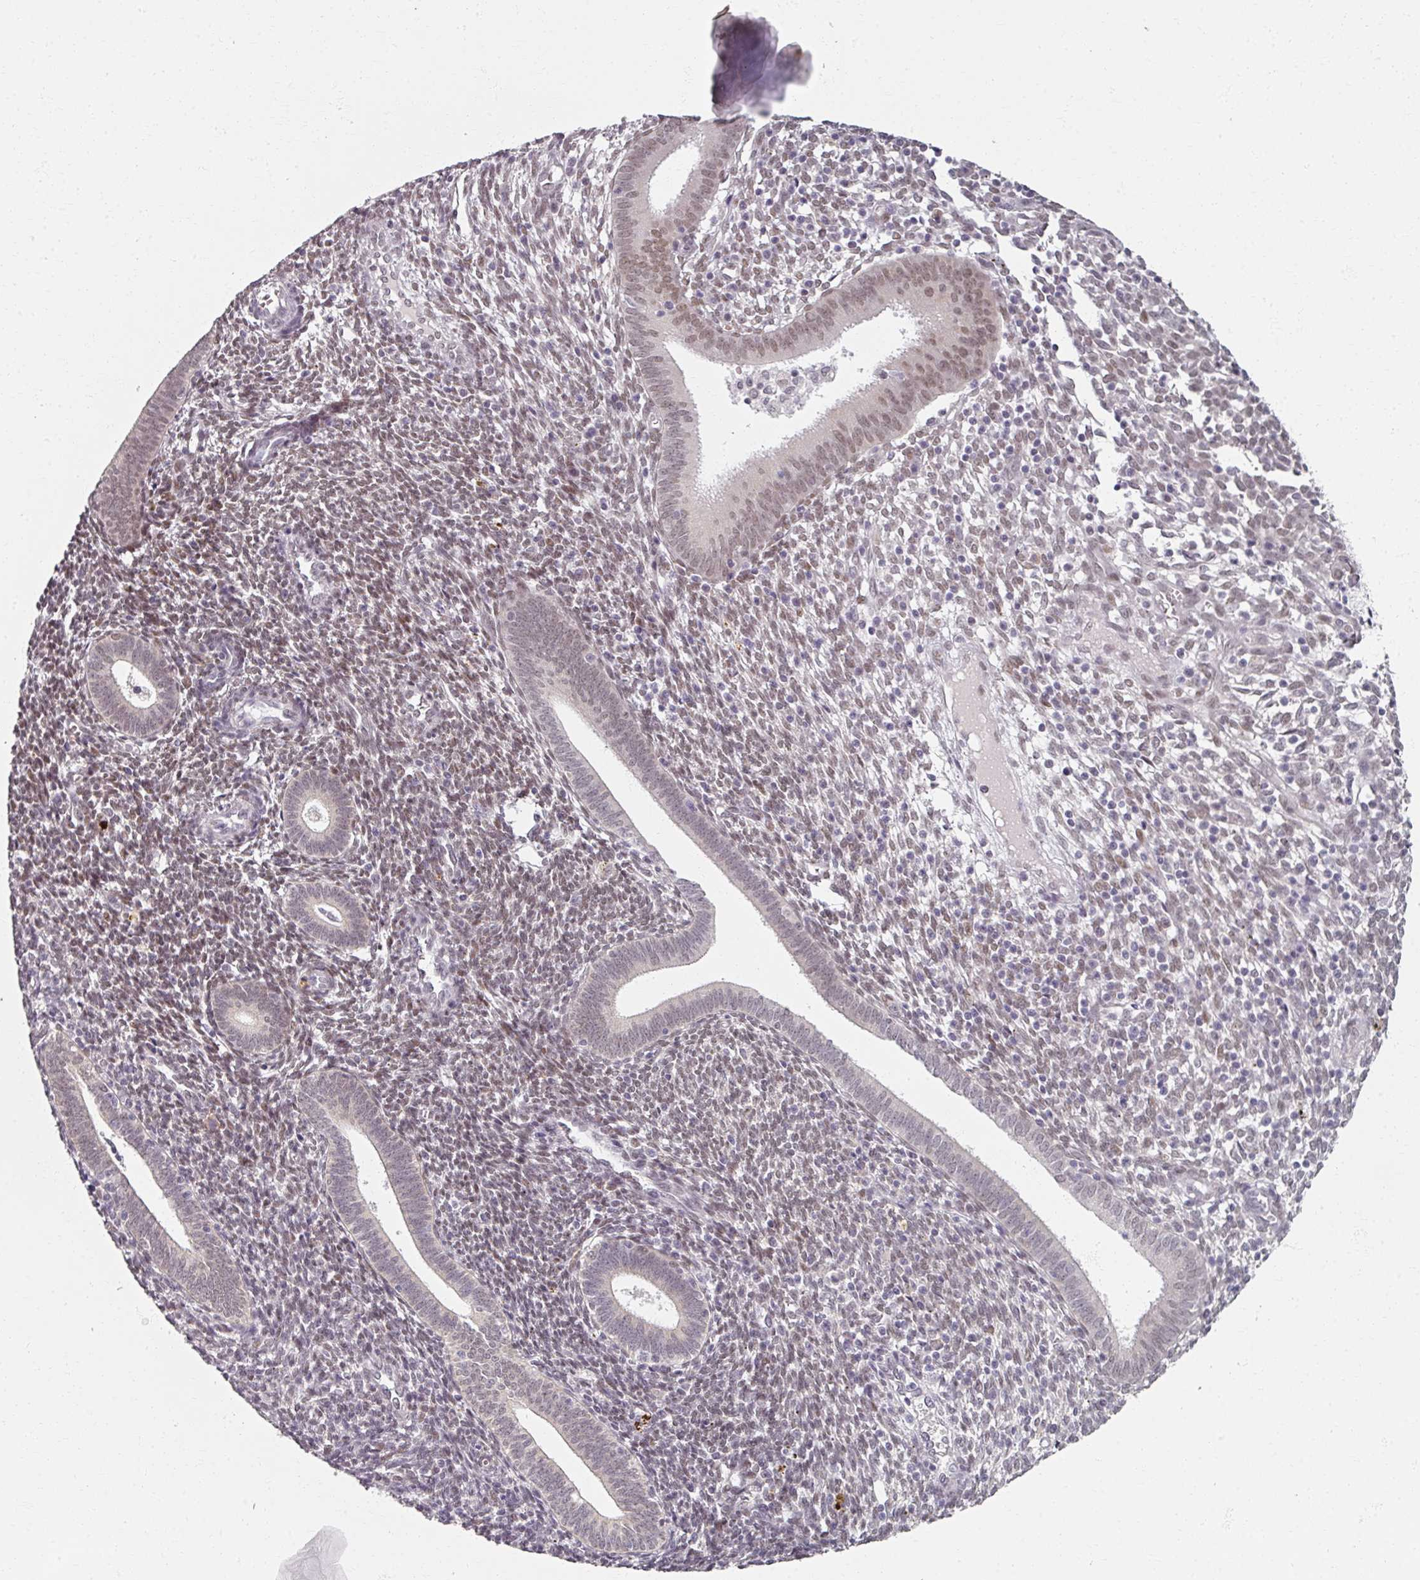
{"staining": {"intensity": "moderate", "quantity": "25%-75%", "location": "nuclear"}, "tissue": "endometrium", "cell_type": "Cells in endometrial stroma", "image_type": "normal", "snomed": [{"axis": "morphology", "description": "Normal tissue, NOS"}, {"axis": "topography", "description": "Endometrium"}], "caption": "Moderate nuclear staining for a protein is present in approximately 25%-75% of cells in endometrial stroma of unremarkable endometrium using immunohistochemistry.", "gene": "RIPOR3", "patient": {"sex": "female", "age": 41}}